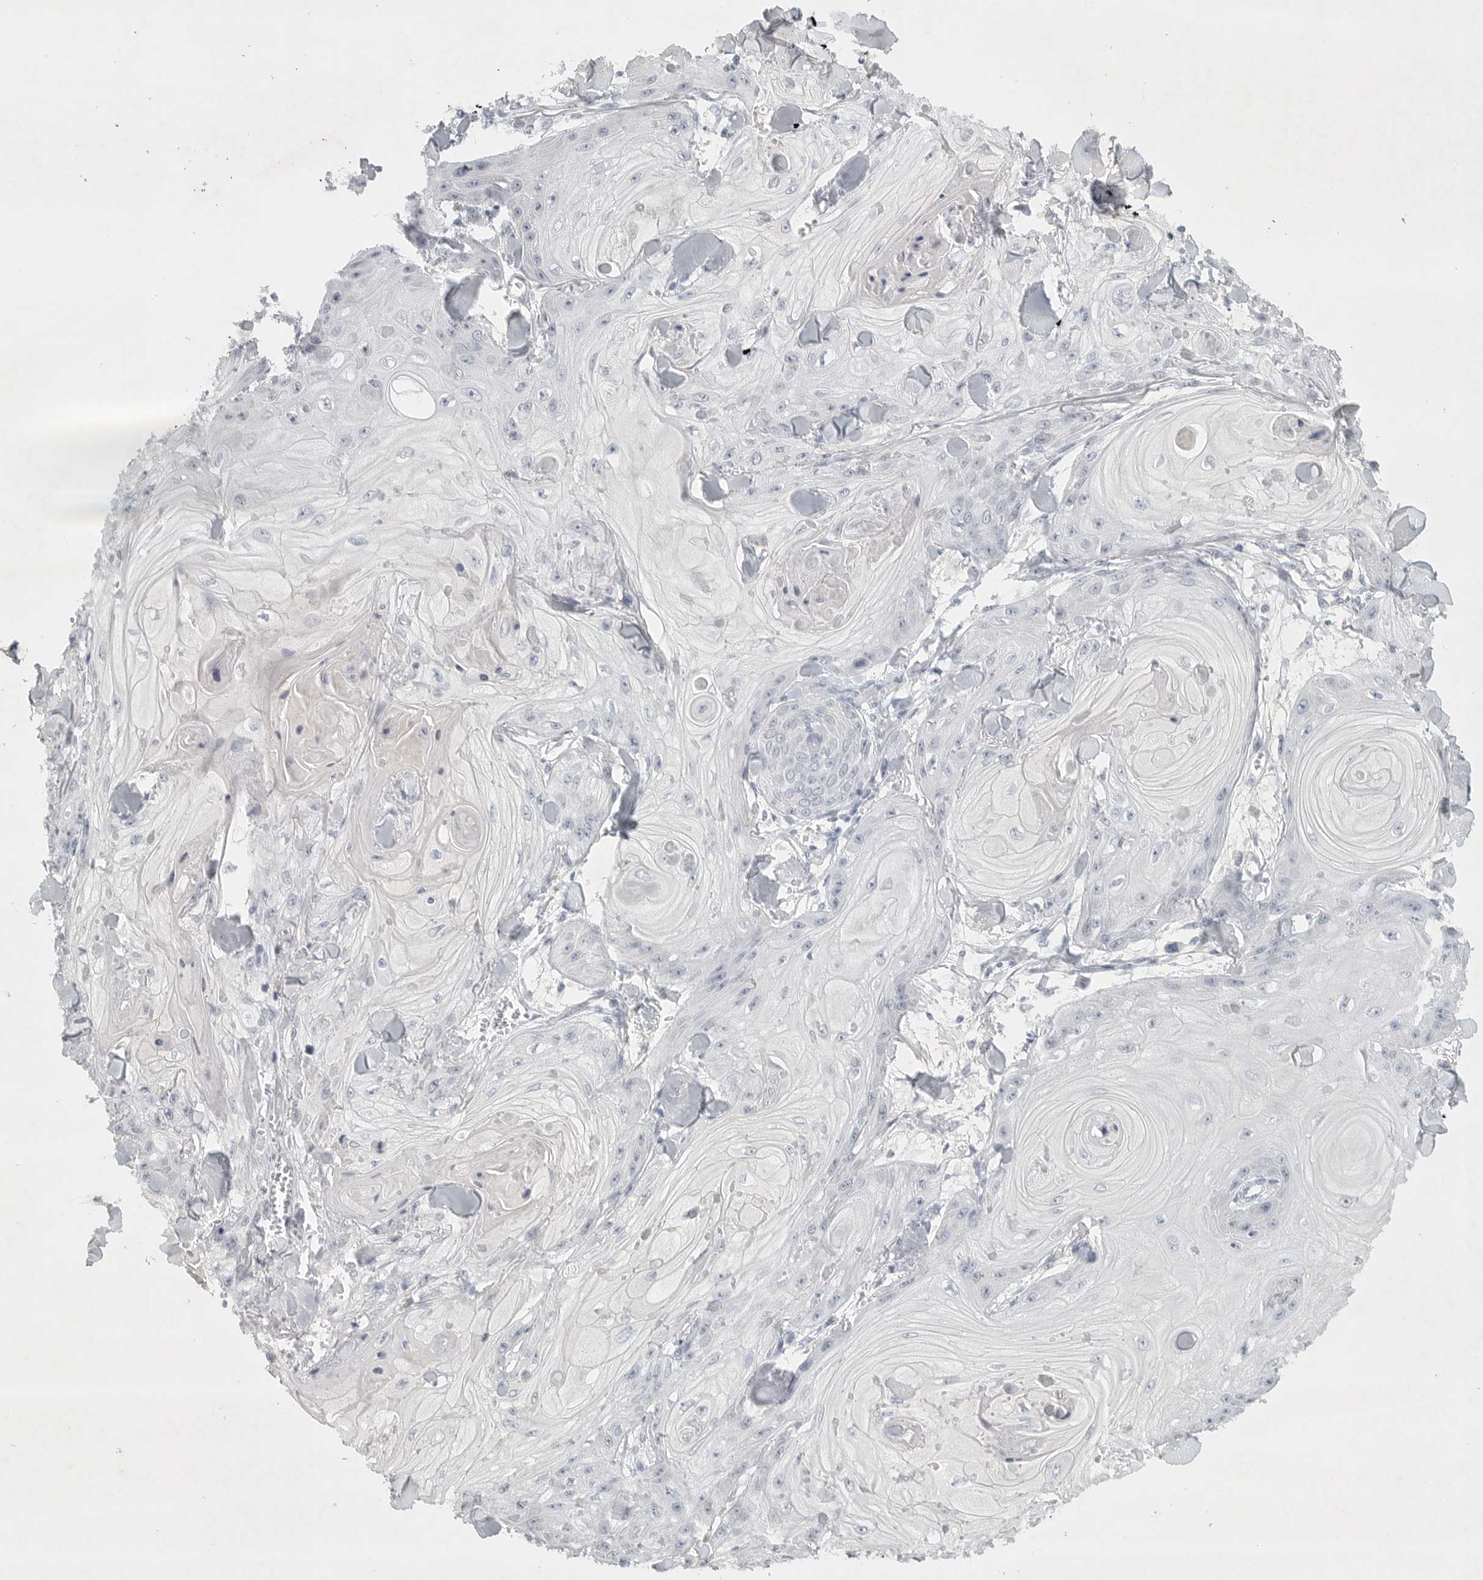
{"staining": {"intensity": "negative", "quantity": "none", "location": "none"}, "tissue": "skin cancer", "cell_type": "Tumor cells", "image_type": "cancer", "snomed": [{"axis": "morphology", "description": "Squamous cell carcinoma, NOS"}, {"axis": "topography", "description": "Skin"}], "caption": "Photomicrograph shows no protein expression in tumor cells of skin cancer (squamous cell carcinoma) tissue. (DAB (3,3'-diaminobenzidine) immunohistochemistry (IHC) visualized using brightfield microscopy, high magnification).", "gene": "TNR", "patient": {"sex": "male", "age": 74}}